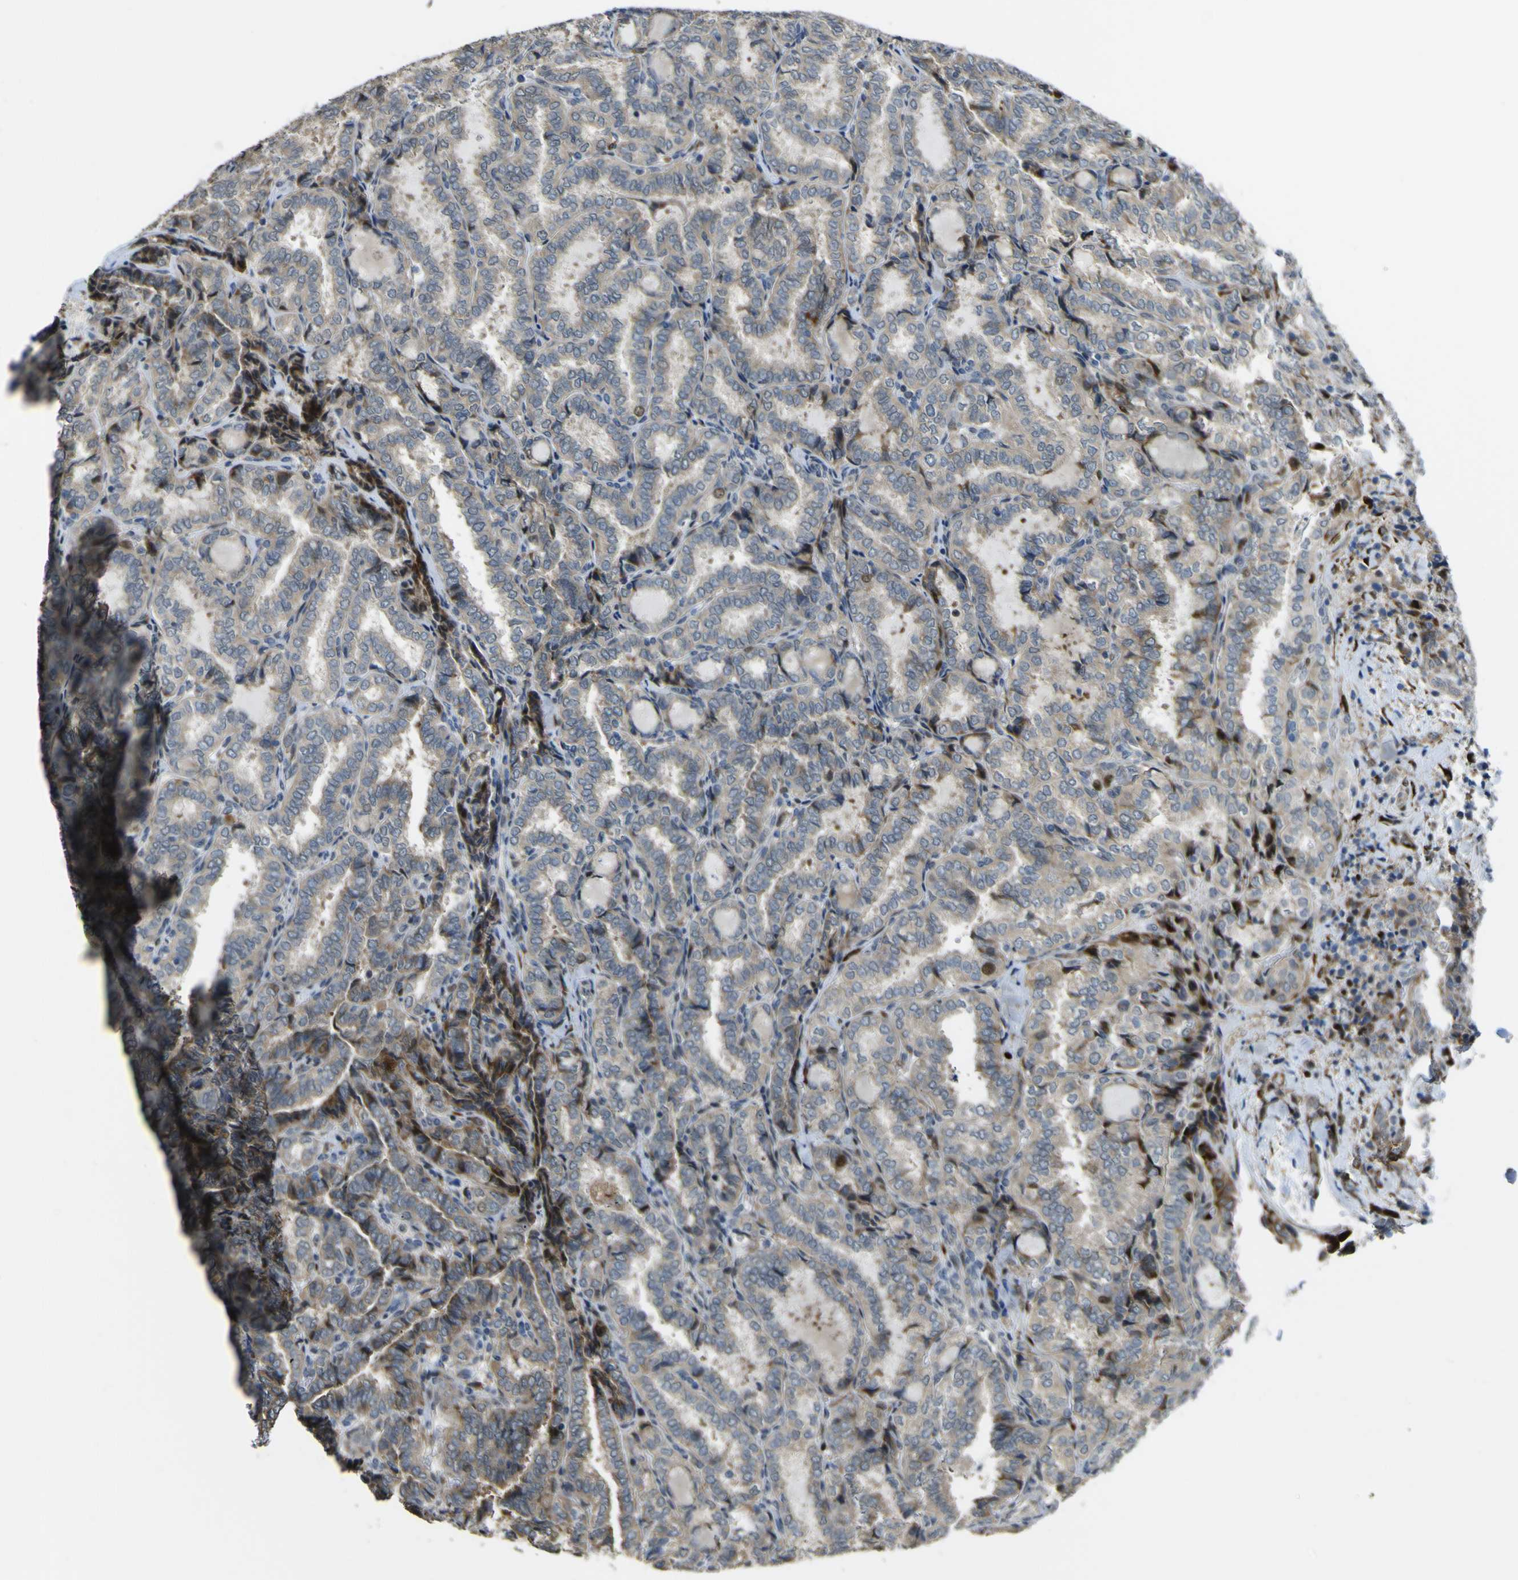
{"staining": {"intensity": "weak", "quantity": ">75%", "location": "cytoplasmic/membranous"}, "tissue": "thyroid cancer", "cell_type": "Tumor cells", "image_type": "cancer", "snomed": [{"axis": "morphology", "description": "Normal tissue, NOS"}, {"axis": "morphology", "description": "Papillary adenocarcinoma, NOS"}, {"axis": "topography", "description": "Thyroid gland"}], "caption": "Thyroid cancer (papillary adenocarcinoma) stained for a protein (brown) reveals weak cytoplasmic/membranous positive expression in approximately >75% of tumor cells.", "gene": "LBHD1", "patient": {"sex": "female", "age": 30}}